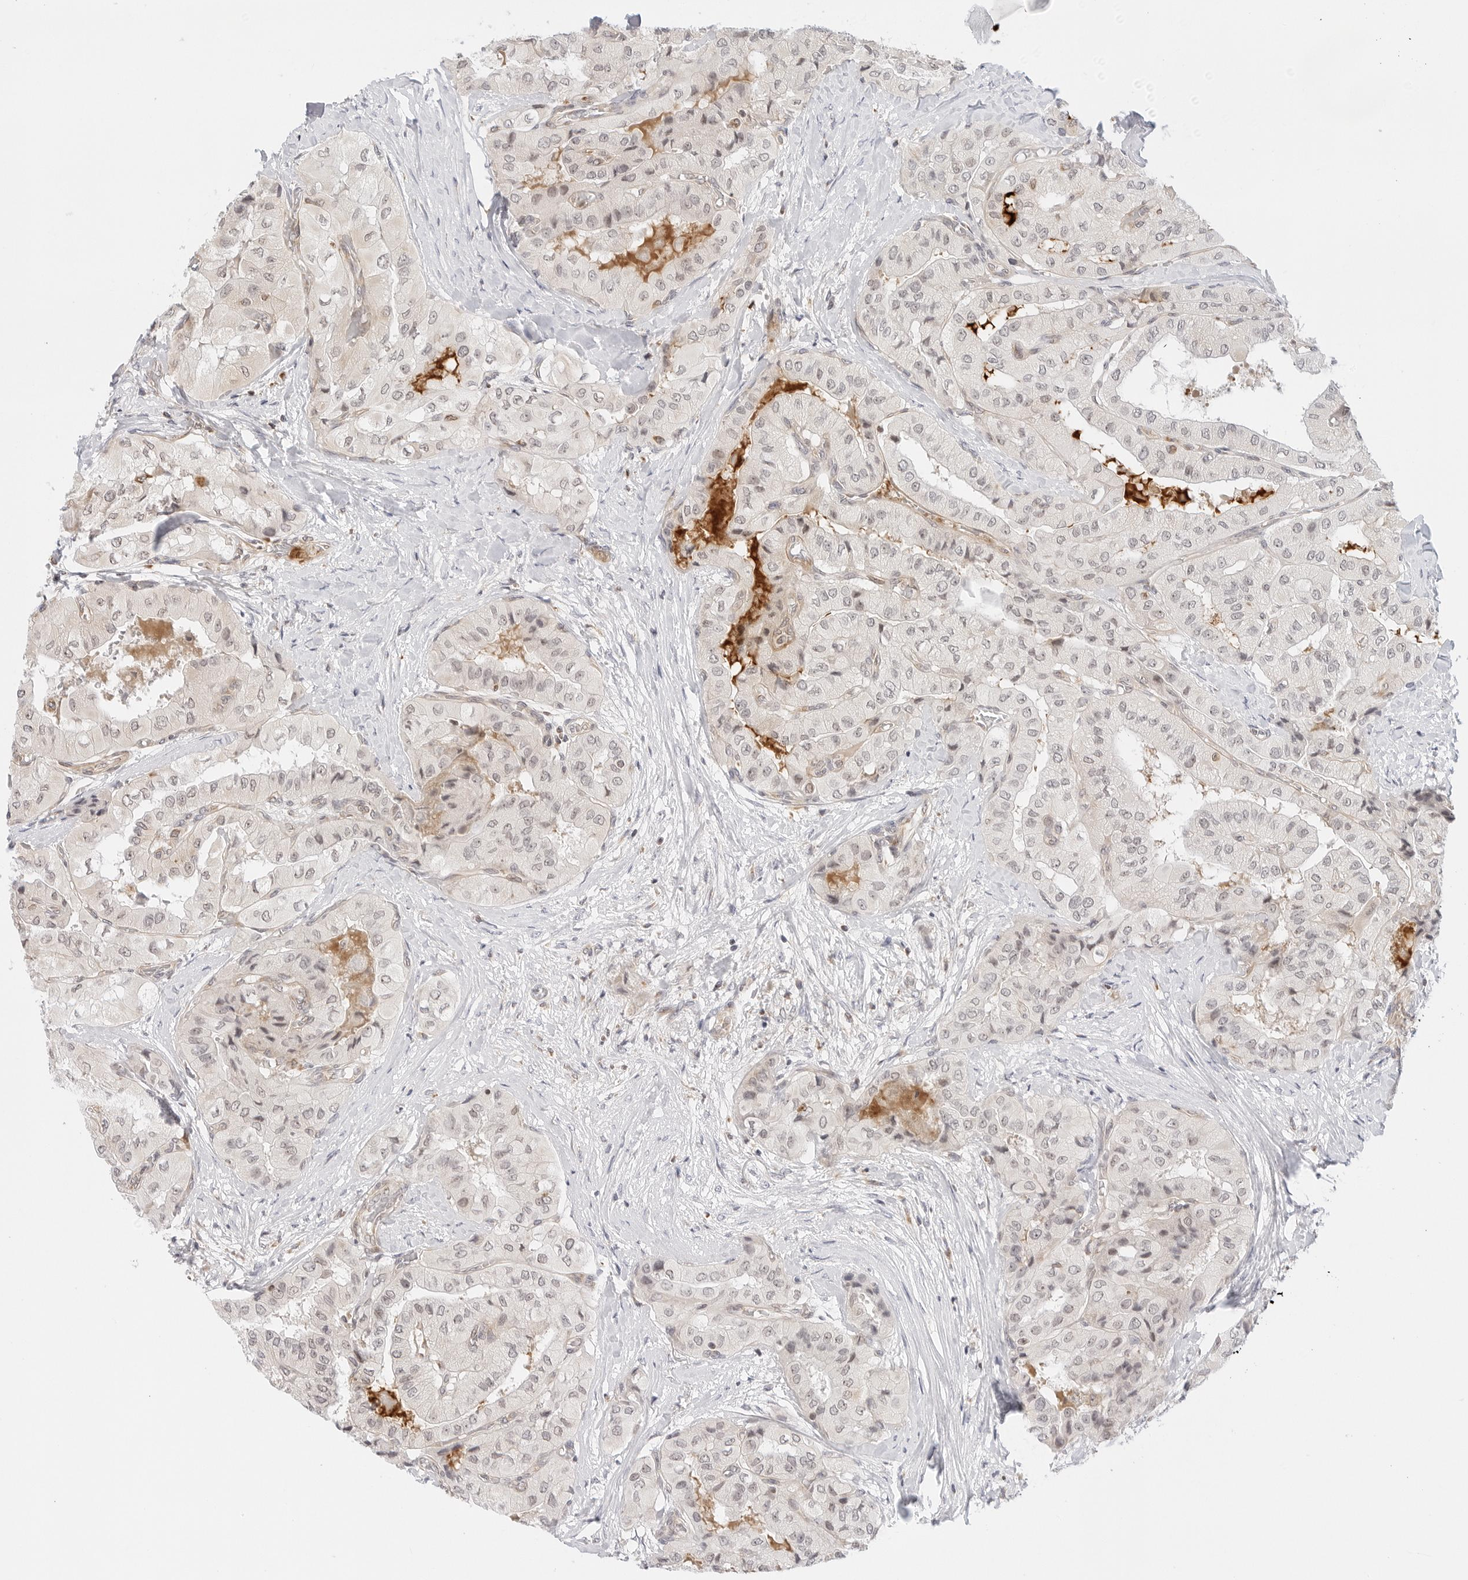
{"staining": {"intensity": "weak", "quantity": "<25%", "location": "nuclear"}, "tissue": "thyroid cancer", "cell_type": "Tumor cells", "image_type": "cancer", "snomed": [{"axis": "morphology", "description": "Papillary adenocarcinoma, NOS"}, {"axis": "topography", "description": "Thyroid gland"}], "caption": "Thyroid papillary adenocarcinoma stained for a protein using IHC exhibits no expression tumor cells.", "gene": "GORAB", "patient": {"sex": "female", "age": 59}}